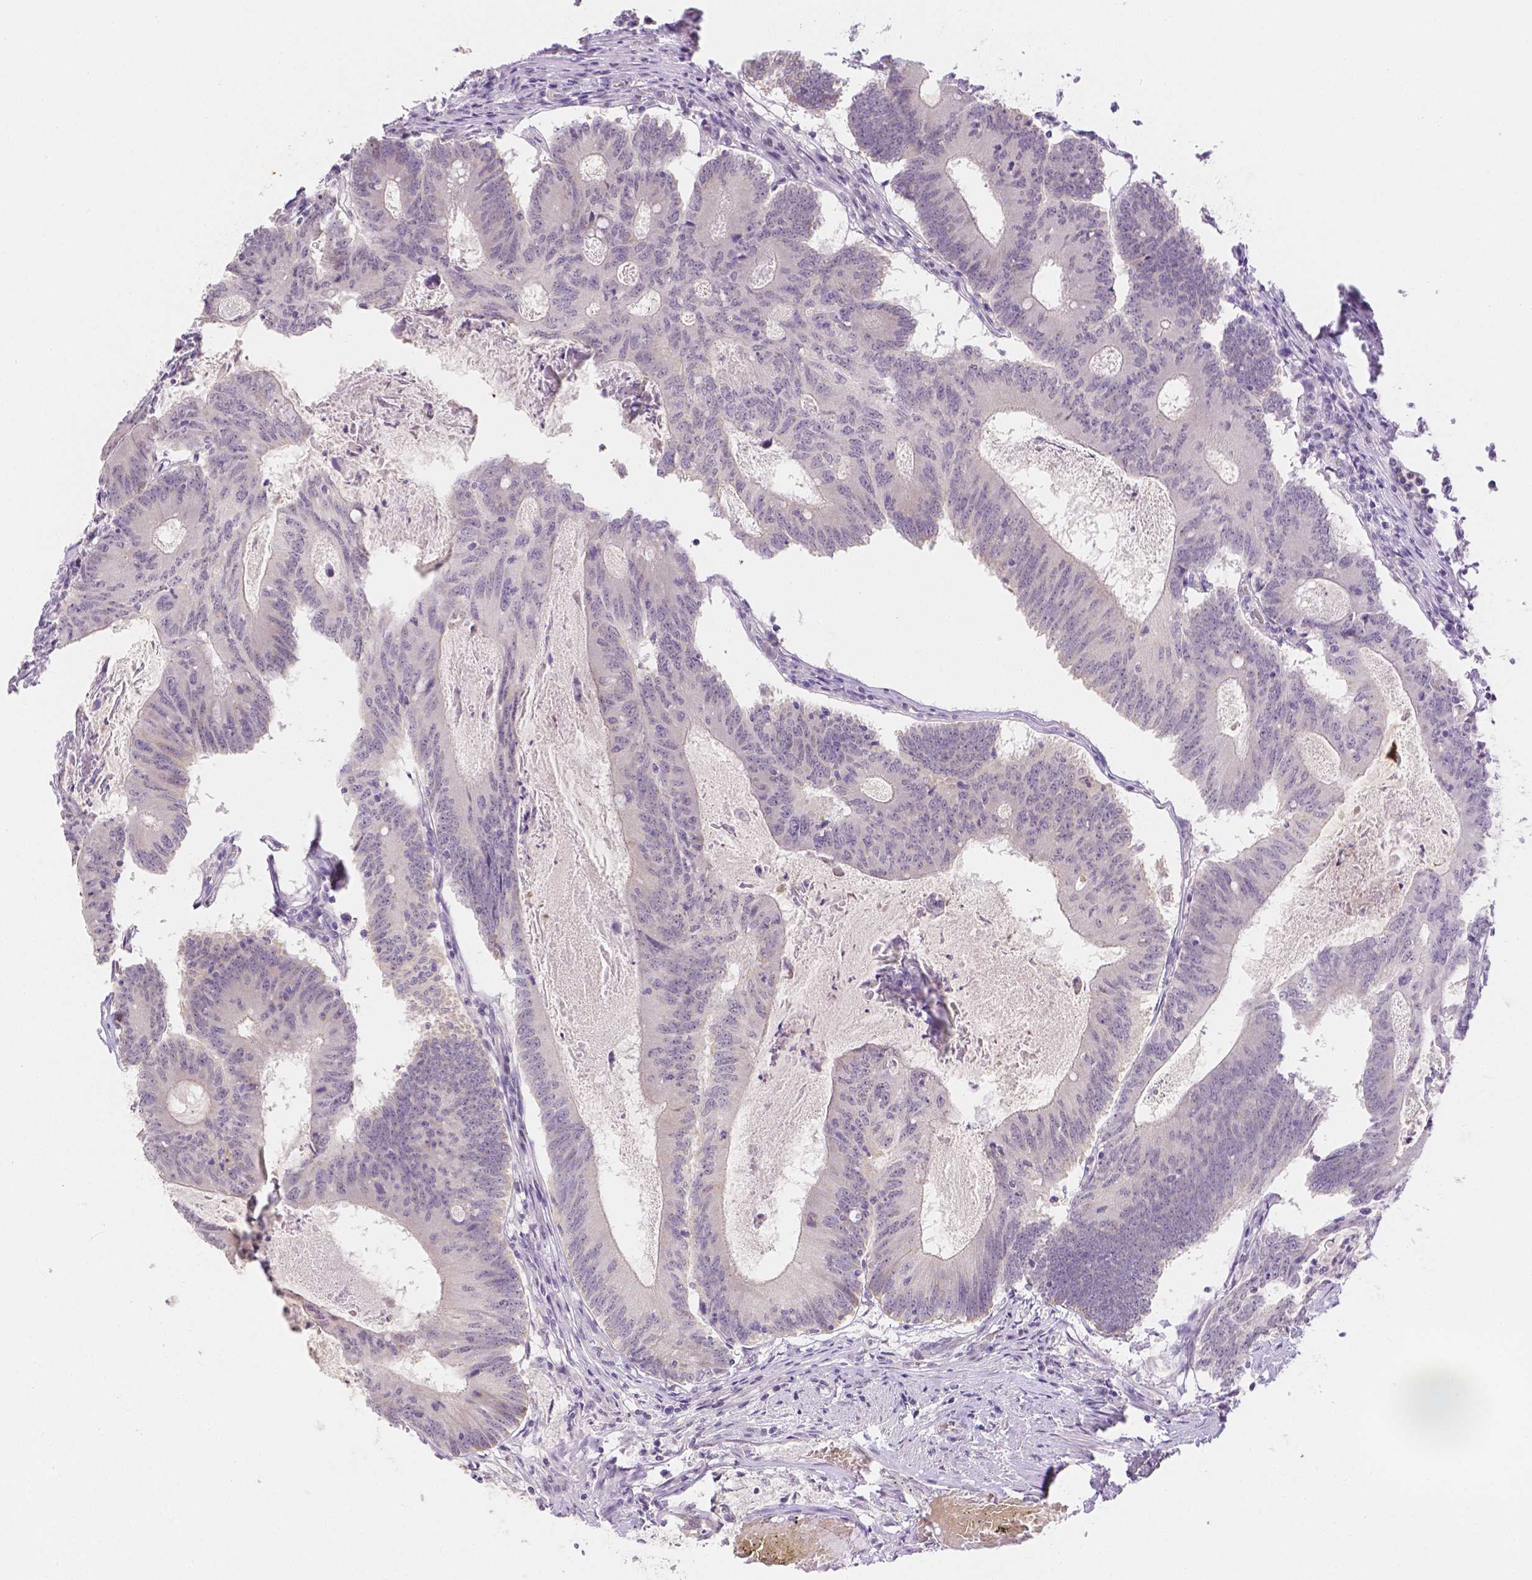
{"staining": {"intensity": "negative", "quantity": "none", "location": "none"}, "tissue": "colorectal cancer", "cell_type": "Tumor cells", "image_type": "cancer", "snomed": [{"axis": "morphology", "description": "Adenocarcinoma, NOS"}, {"axis": "topography", "description": "Colon"}], "caption": "Tumor cells show no significant staining in colorectal adenocarcinoma. (Stains: DAB (3,3'-diaminobenzidine) immunohistochemistry (IHC) with hematoxylin counter stain, Microscopy: brightfield microscopy at high magnification).", "gene": "ZNF280B", "patient": {"sex": "female", "age": 70}}